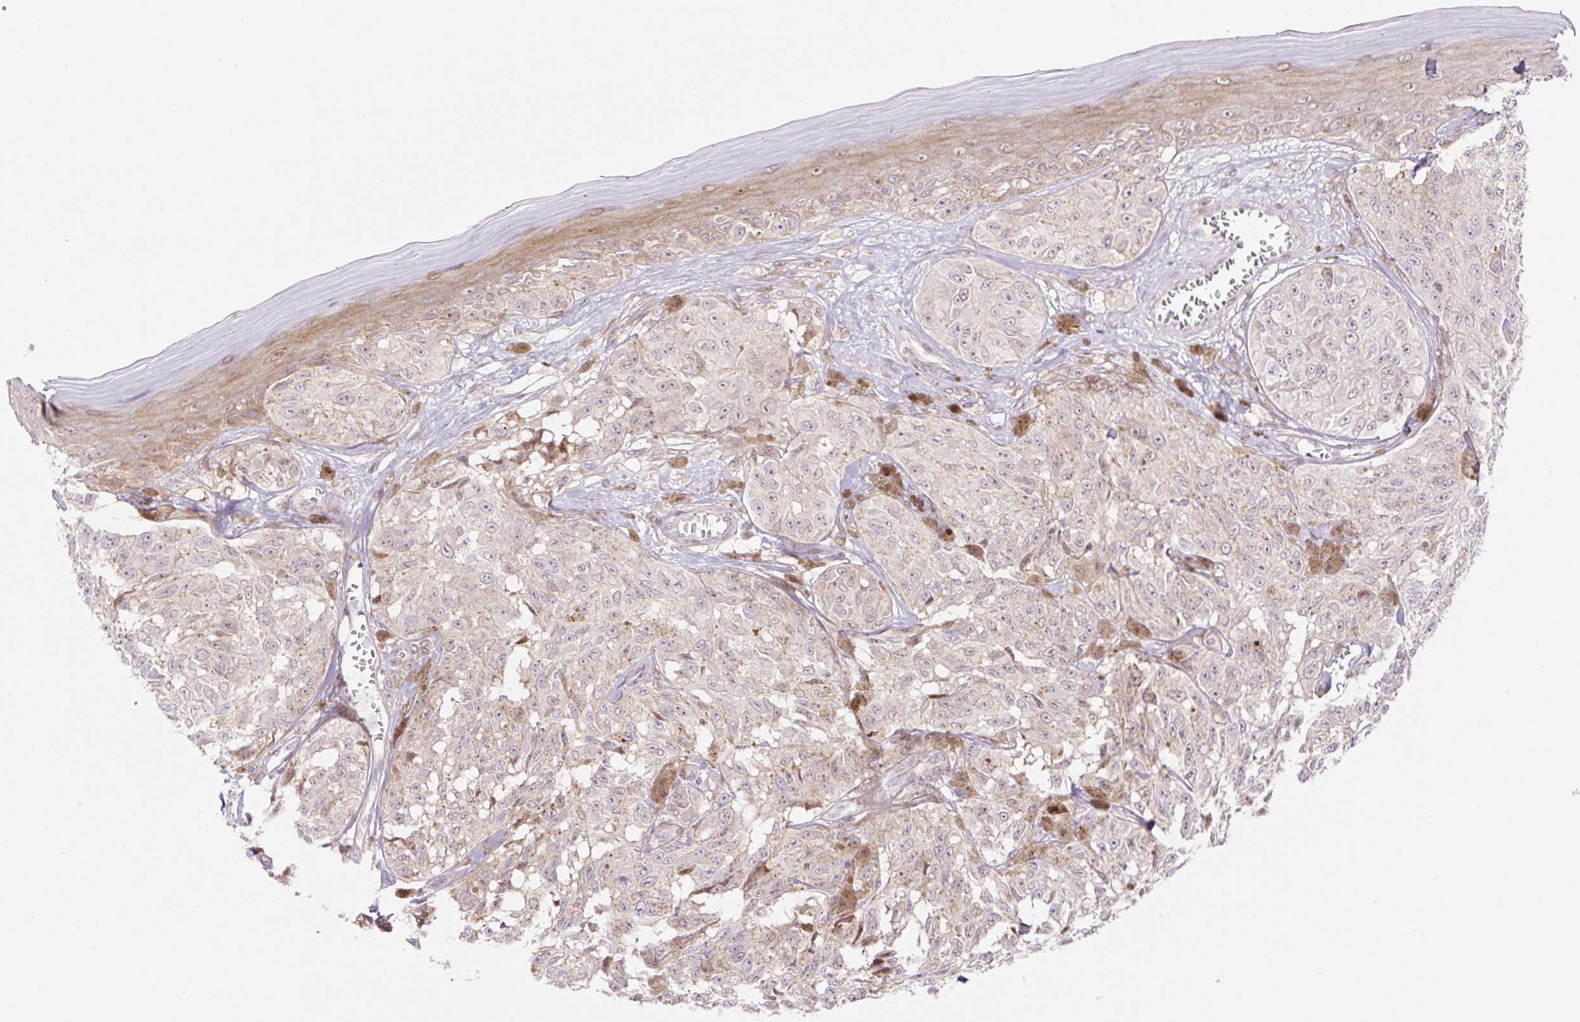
{"staining": {"intensity": "negative", "quantity": "none", "location": "none"}, "tissue": "melanoma", "cell_type": "Tumor cells", "image_type": "cancer", "snomed": [{"axis": "morphology", "description": "Malignant melanoma, NOS"}, {"axis": "topography", "description": "Skin"}], "caption": "IHC of malignant melanoma displays no staining in tumor cells.", "gene": "ZFP41", "patient": {"sex": "male", "age": 68}}